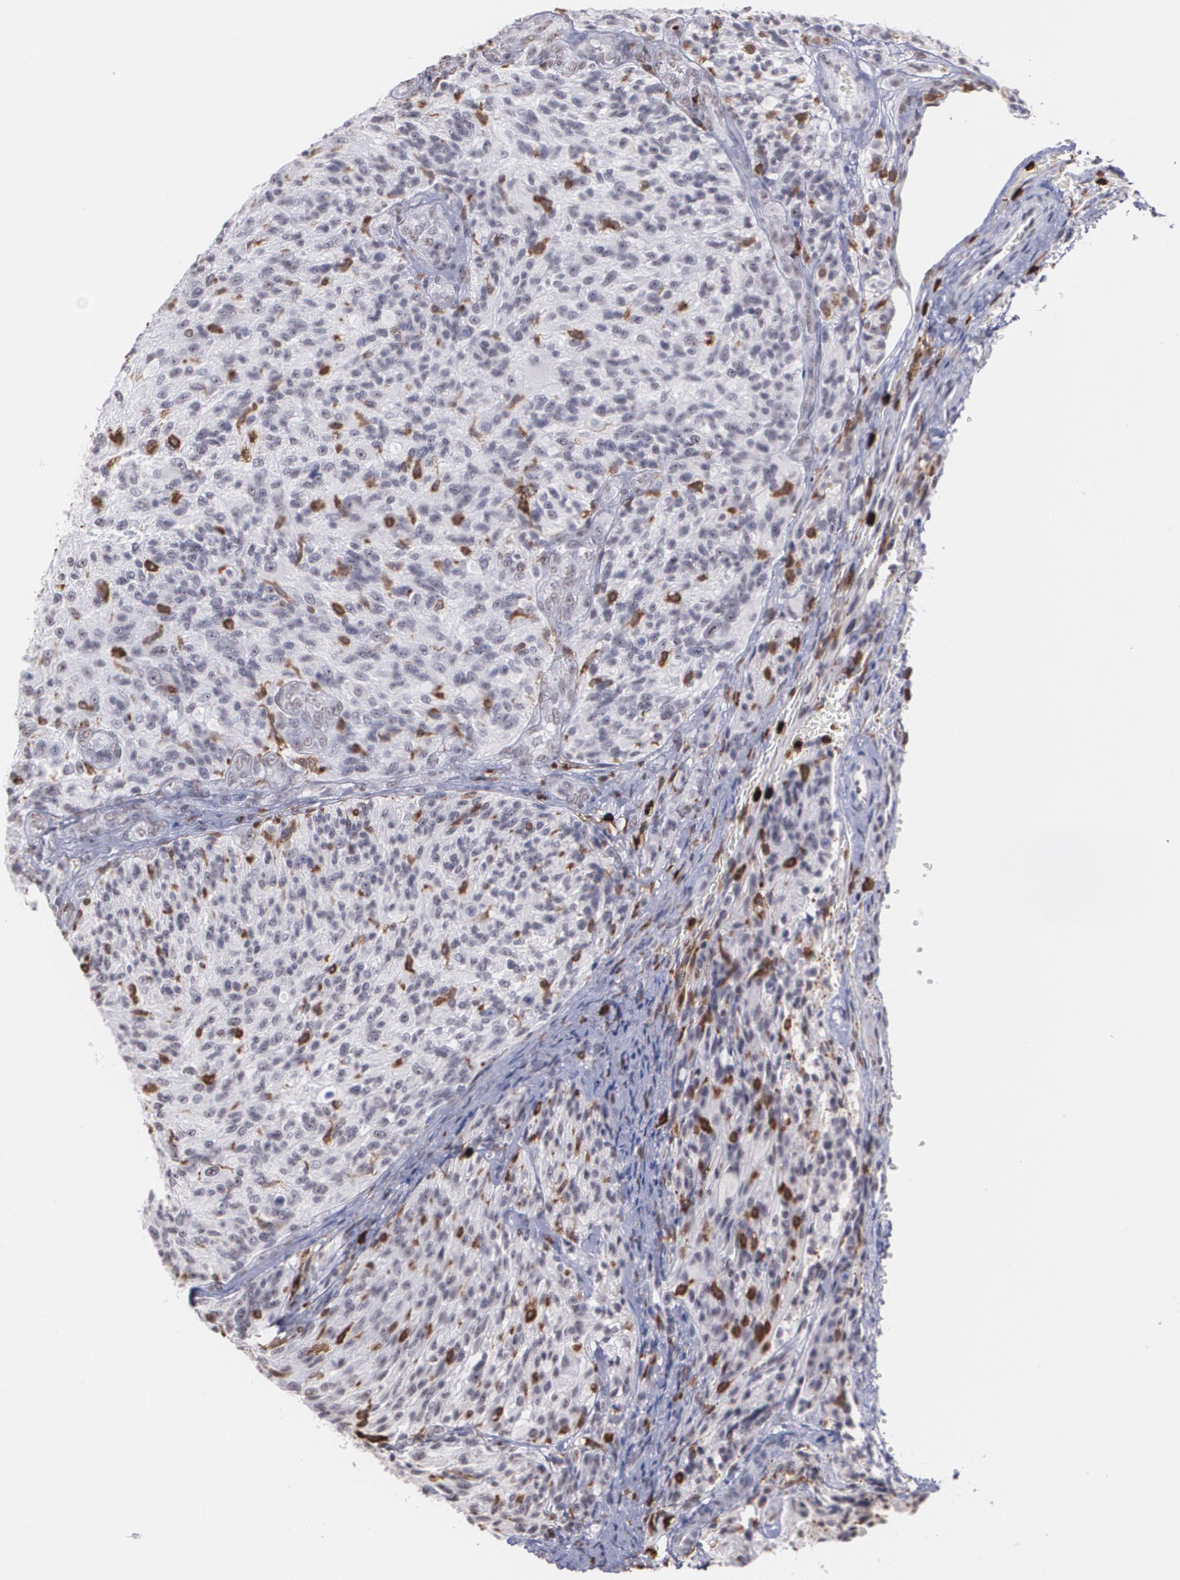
{"staining": {"intensity": "negative", "quantity": "none", "location": "none"}, "tissue": "glioma", "cell_type": "Tumor cells", "image_type": "cancer", "snomed": [{"axis": "morphology", "description": "Normal tissue, NOS"}, {"axis": "morphology", "description": "Glioma, malignant, High grade"}, {"axis": "topography", "description": "Cerebral cortex"}], "caption": "Malignant glioma (high-grade) stained for a protein using IHC demonstrates no expression tumor cells.", "gene": "NCF2", "patient": {"sex": "male", "age": 56}}